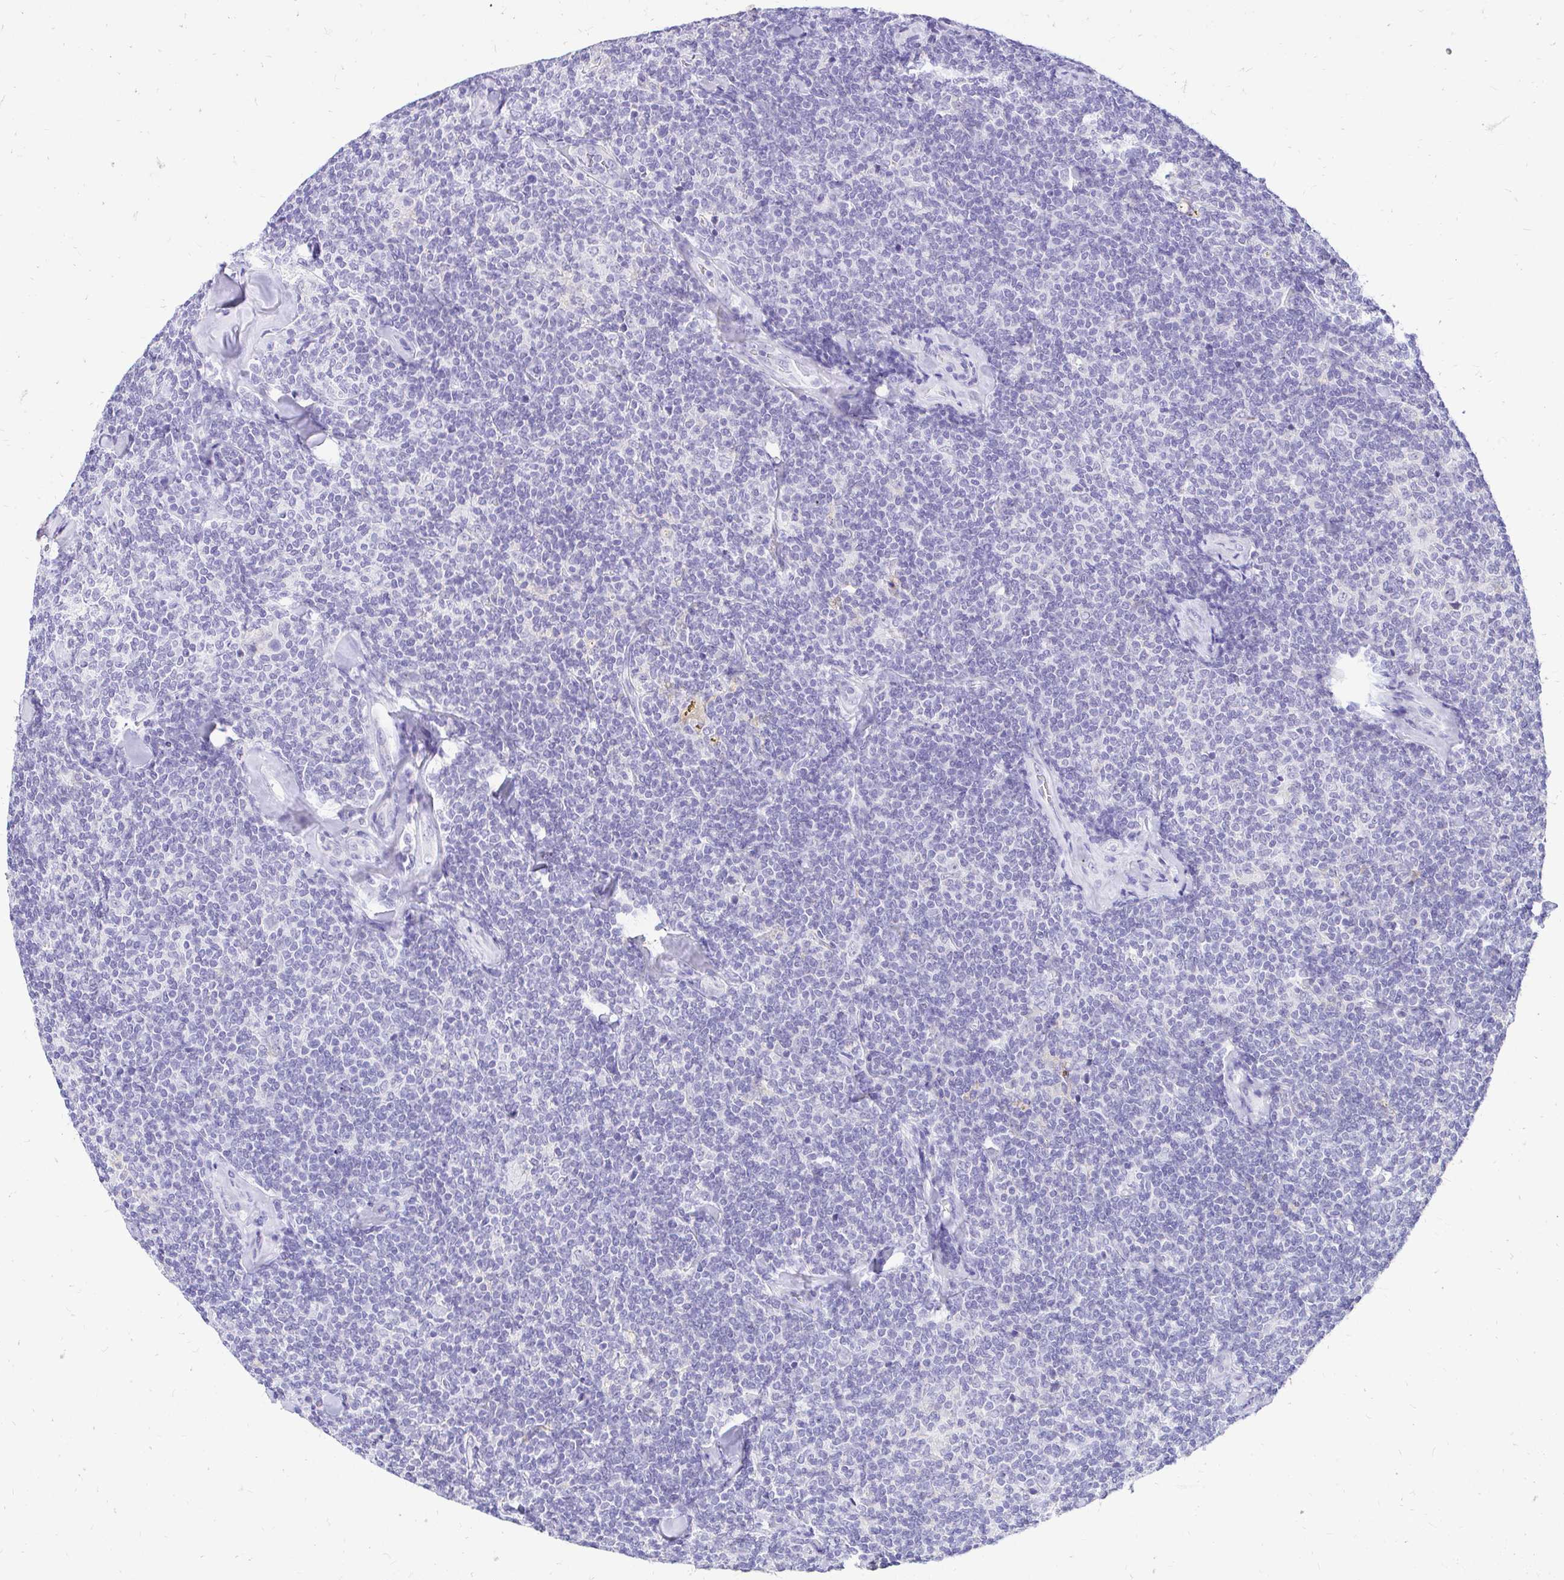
{"staining": {"intensity": "negative", "quantity": "none", "location": "none"}, "tissue": "lymphoma", "cell_type": "Tumor cells", "image_type": "cancer", "snomed": [{"axis": "morphology", "description": "Malignant lymphoma, non-Hodgkin's type, Low grade"}, {"axis": "topography", "description": "Lymph node"}], "caption": "High magnification brightfield microscopy of malignant lymphoma, non-Hodgkin's type (low-grade) stained with DAB (3,3'-diaminobenzidine) (brown) and counterstained with hematoxylin (blue): tumor cells show no significant staining. The staining is performed using DAB (3,3'-diaminobenzidine) brown chromogen with nuclei counter-stained in using hematoxylin.", "gene": "FATE1", "patient": {"sex": "female", "age": 56}}